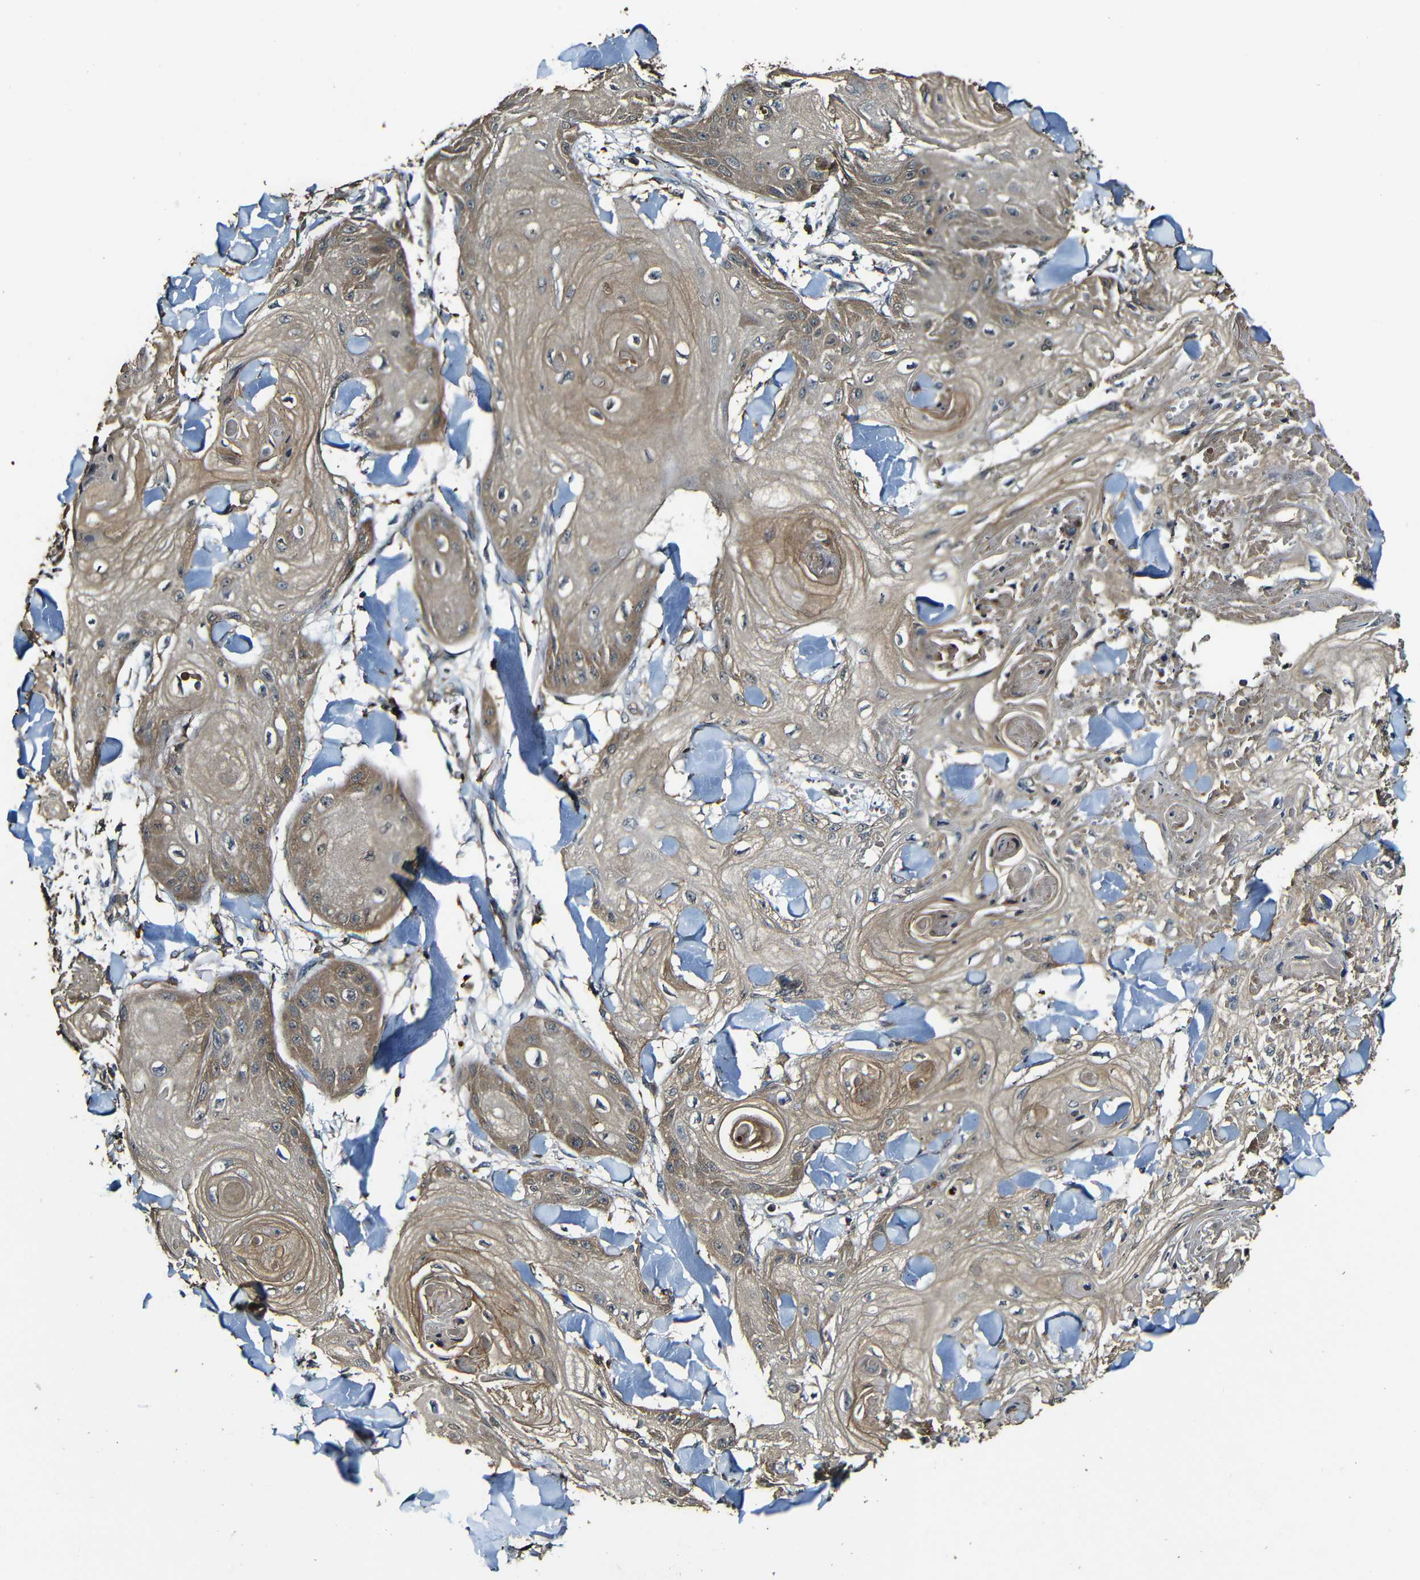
{"staining": {"intensity": "moderate", "quantity": ">75%", "location": "cytoplasmic/membranous"}, "tissue": "skin cancer", "cell_type": "Tumor cells", "image_type": "cancer", "snomed": [{"axis": "morphology", "description": "Squamous cell carcinoma, NOS"}, {"axis": "topography", "description": "Skin"}], "caption": "Immunohistochemistry (IHC) histopathology image of skin squamous cell carcinoma stained for a protein (brown), which demonstrates medium levels of moderate cytoplasmic/membranous positivity in approximately >75% of tumor cells.", "gene": "CASP8", "patient": {"sex": "male", "age": 74}}